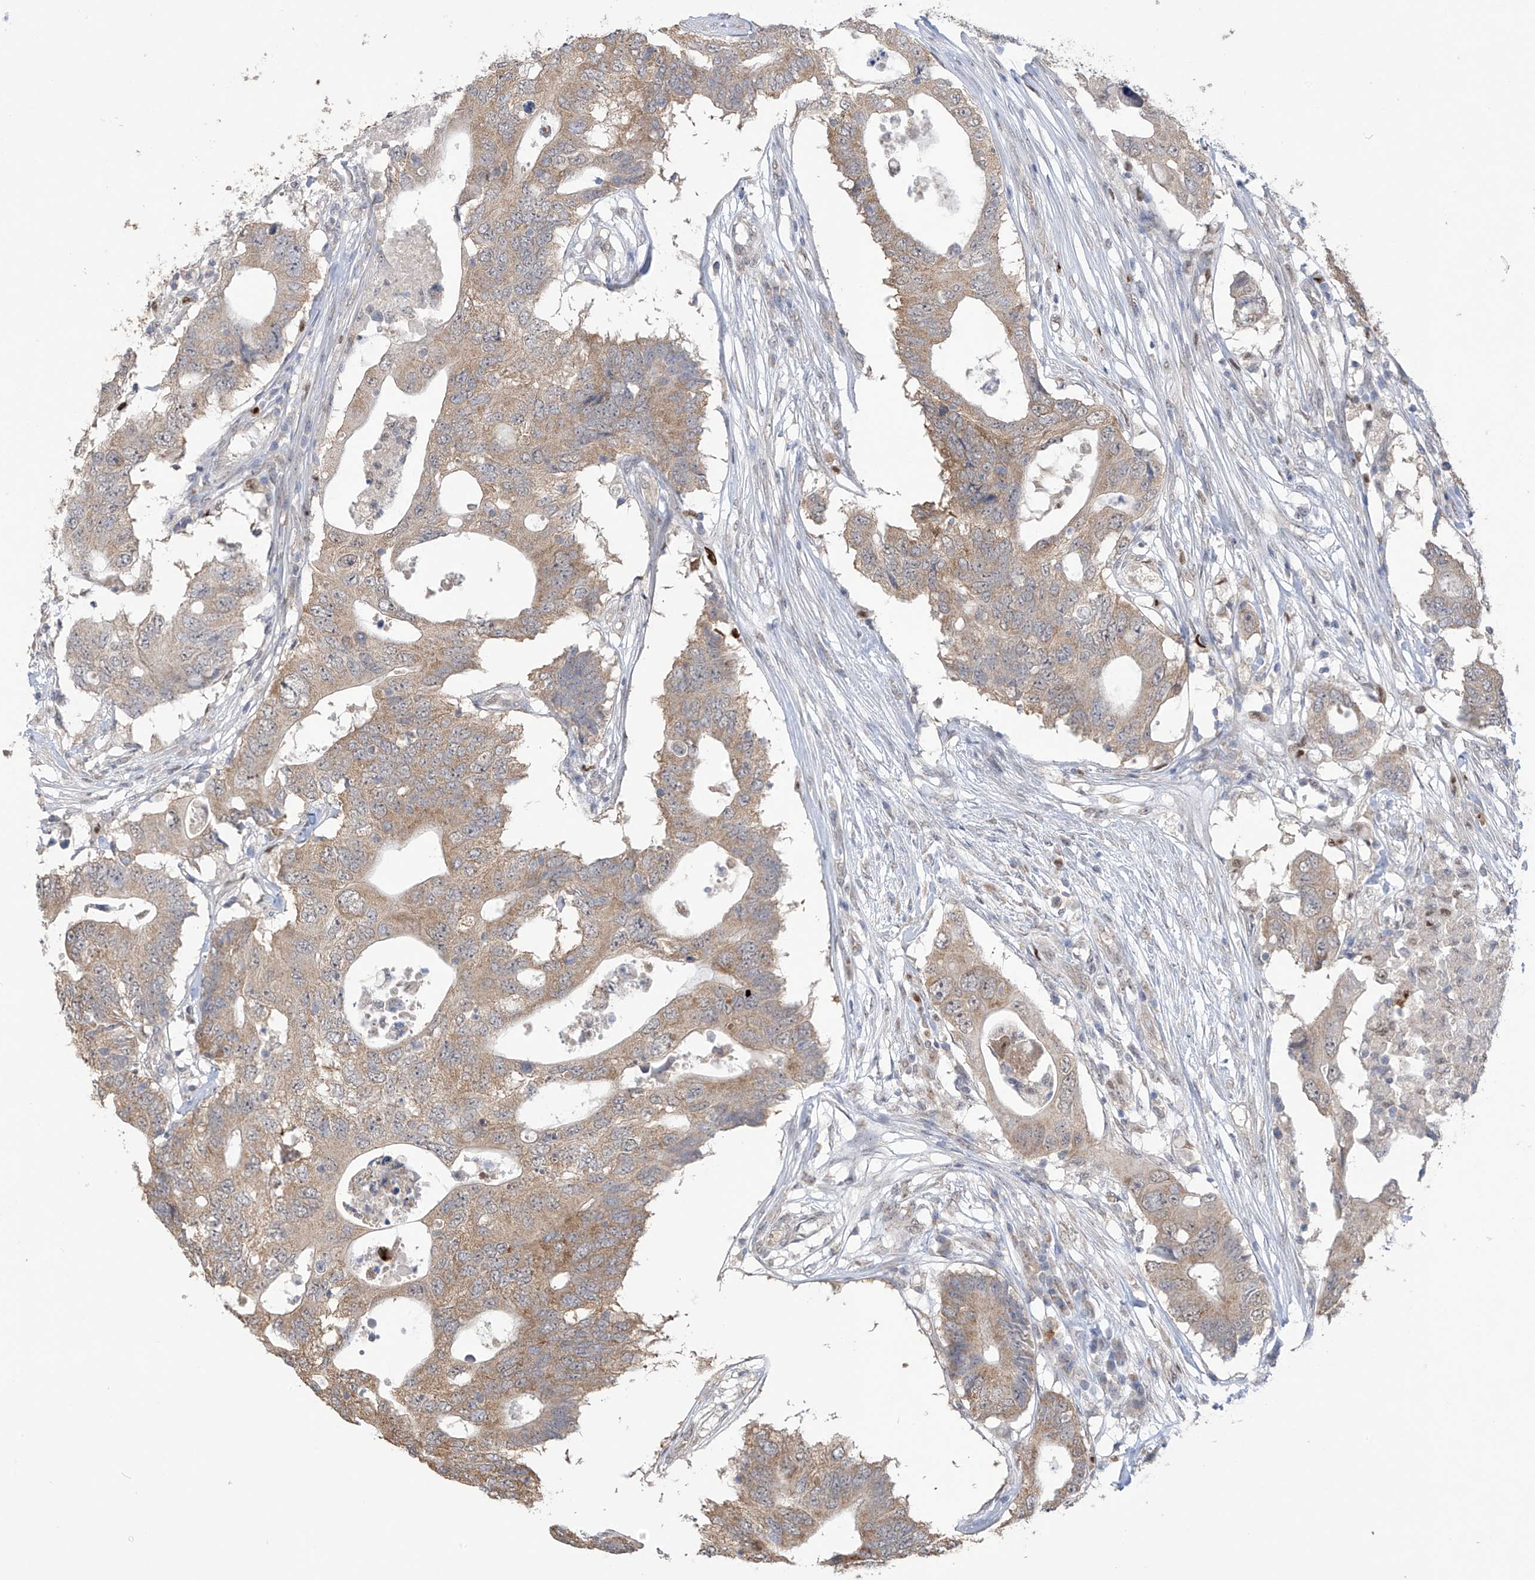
{"staining": {"intensity": "moderate", "quantity": ">75%", "location": "cytoplasmic/membranous"}, "tissue": "colorectal cancer", "cell_type": "Tumor cells", "image_type": "cancer", "snomed": [{"axis": "morphology", "description": "Adenocarcinoma, NOS"}, {"axis": "topography", "description": "Colon"}], "caption": "Immunohistochemical staining of human adenocarcinoma (colorectal) reveals medium levels of moderate cytoplasmic/membranous protein expression in about >75% of tumor cells.", "gene": "KIAA1522", "patient": {"sex": "male", "age": 71}}